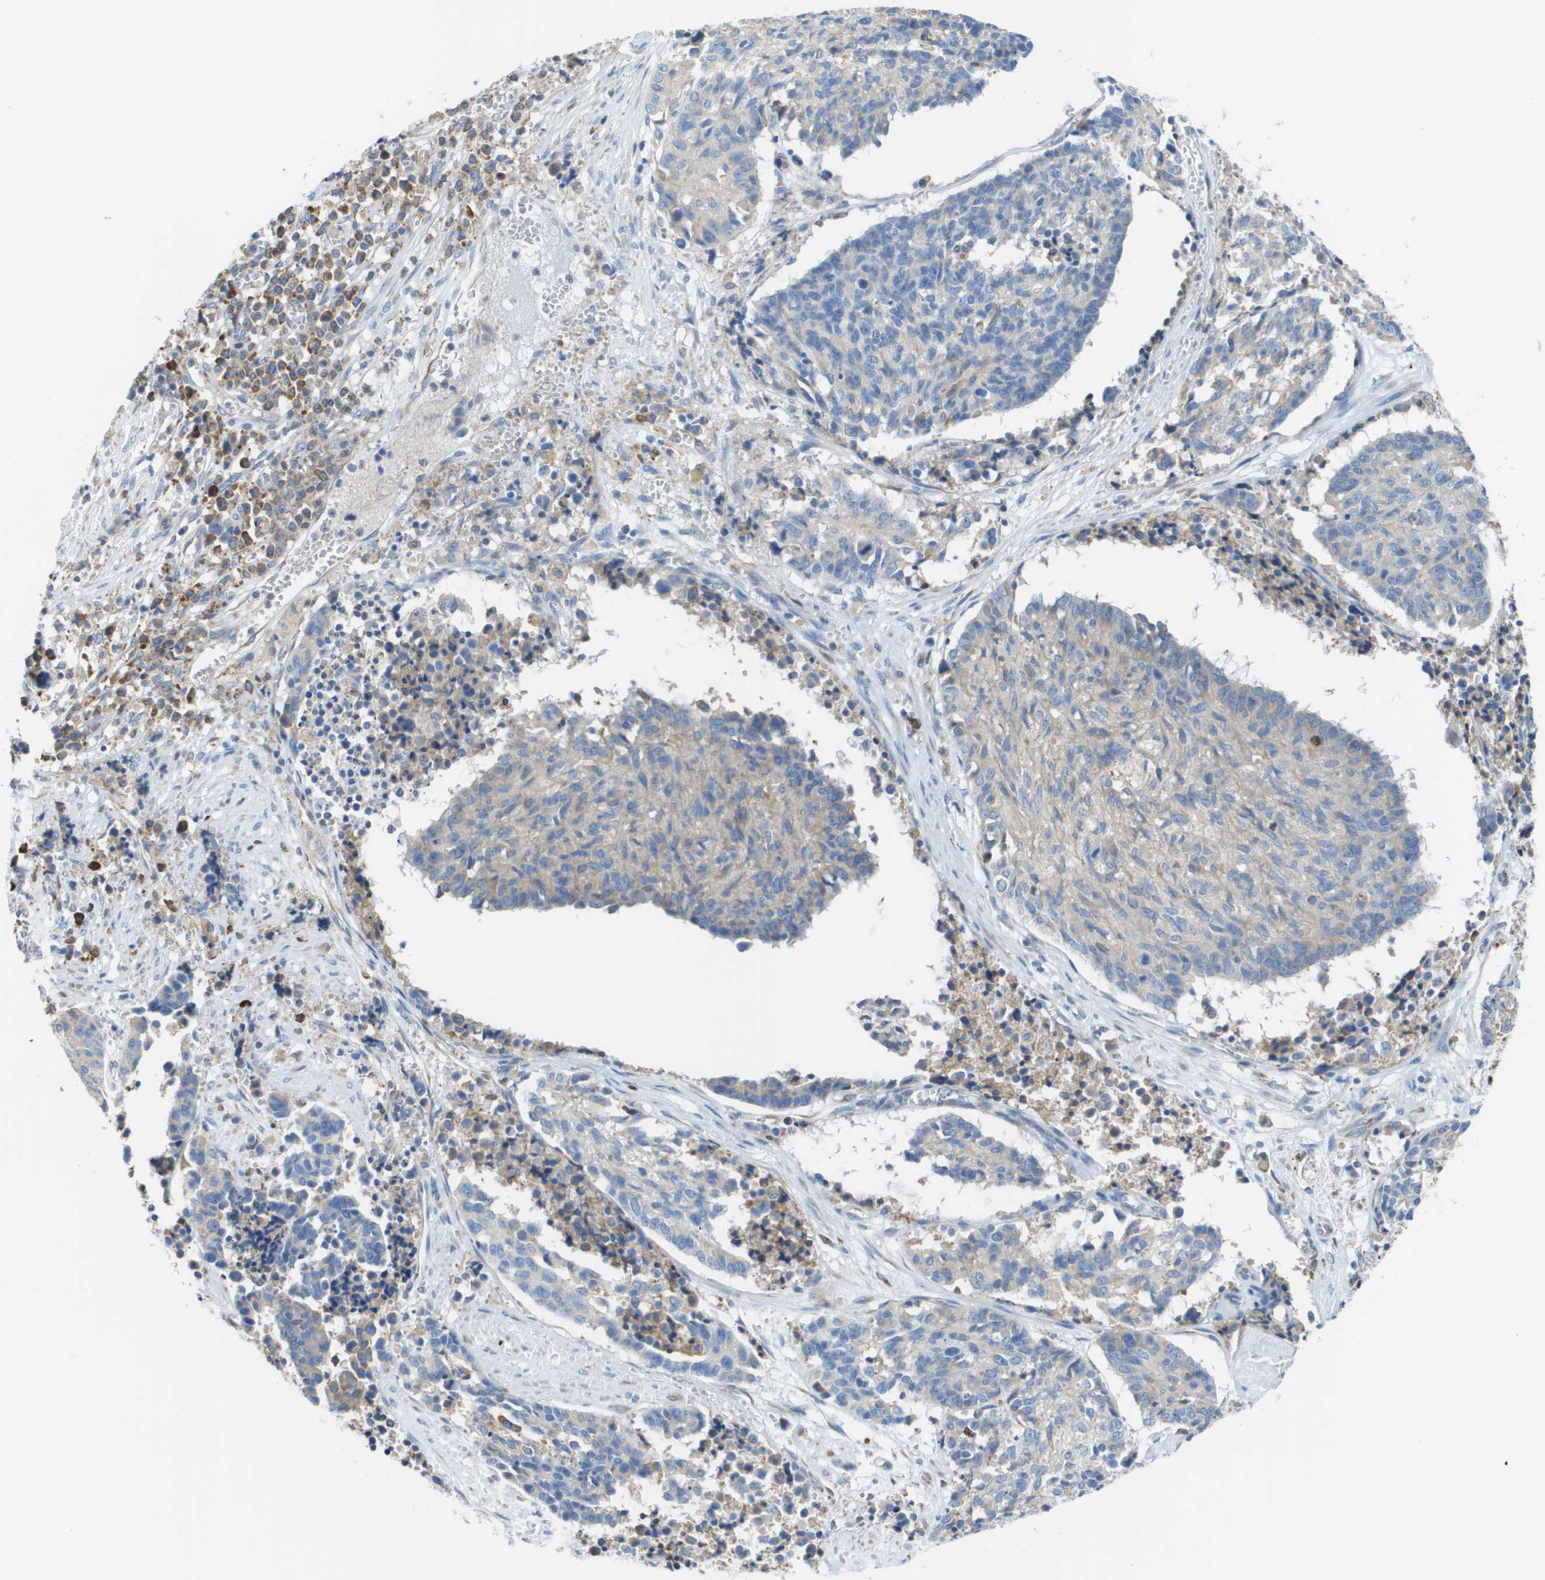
{"staining": {"intensity": "negative", "quantity": "none", "location": "none"}, "tissue": "cervical cancer", "cell_type": "Tumor cells", "image_type": "cancer", "snomed": [{"axis": "morphology", "description": "Squamous cell carcinoma, NOS"}, {"axis": "topography", "description": "Cervix"}], "caption": "DAB immunohistochemical staining of human cervical cancer reveals no significant expression in tumor cells. (Brightfield microscopy of DAB (3,3'-diaminobenzidine) IHC at high magnification).", "gene": "SDR42E1", "patient": {"sex": "female", "age": 35}}